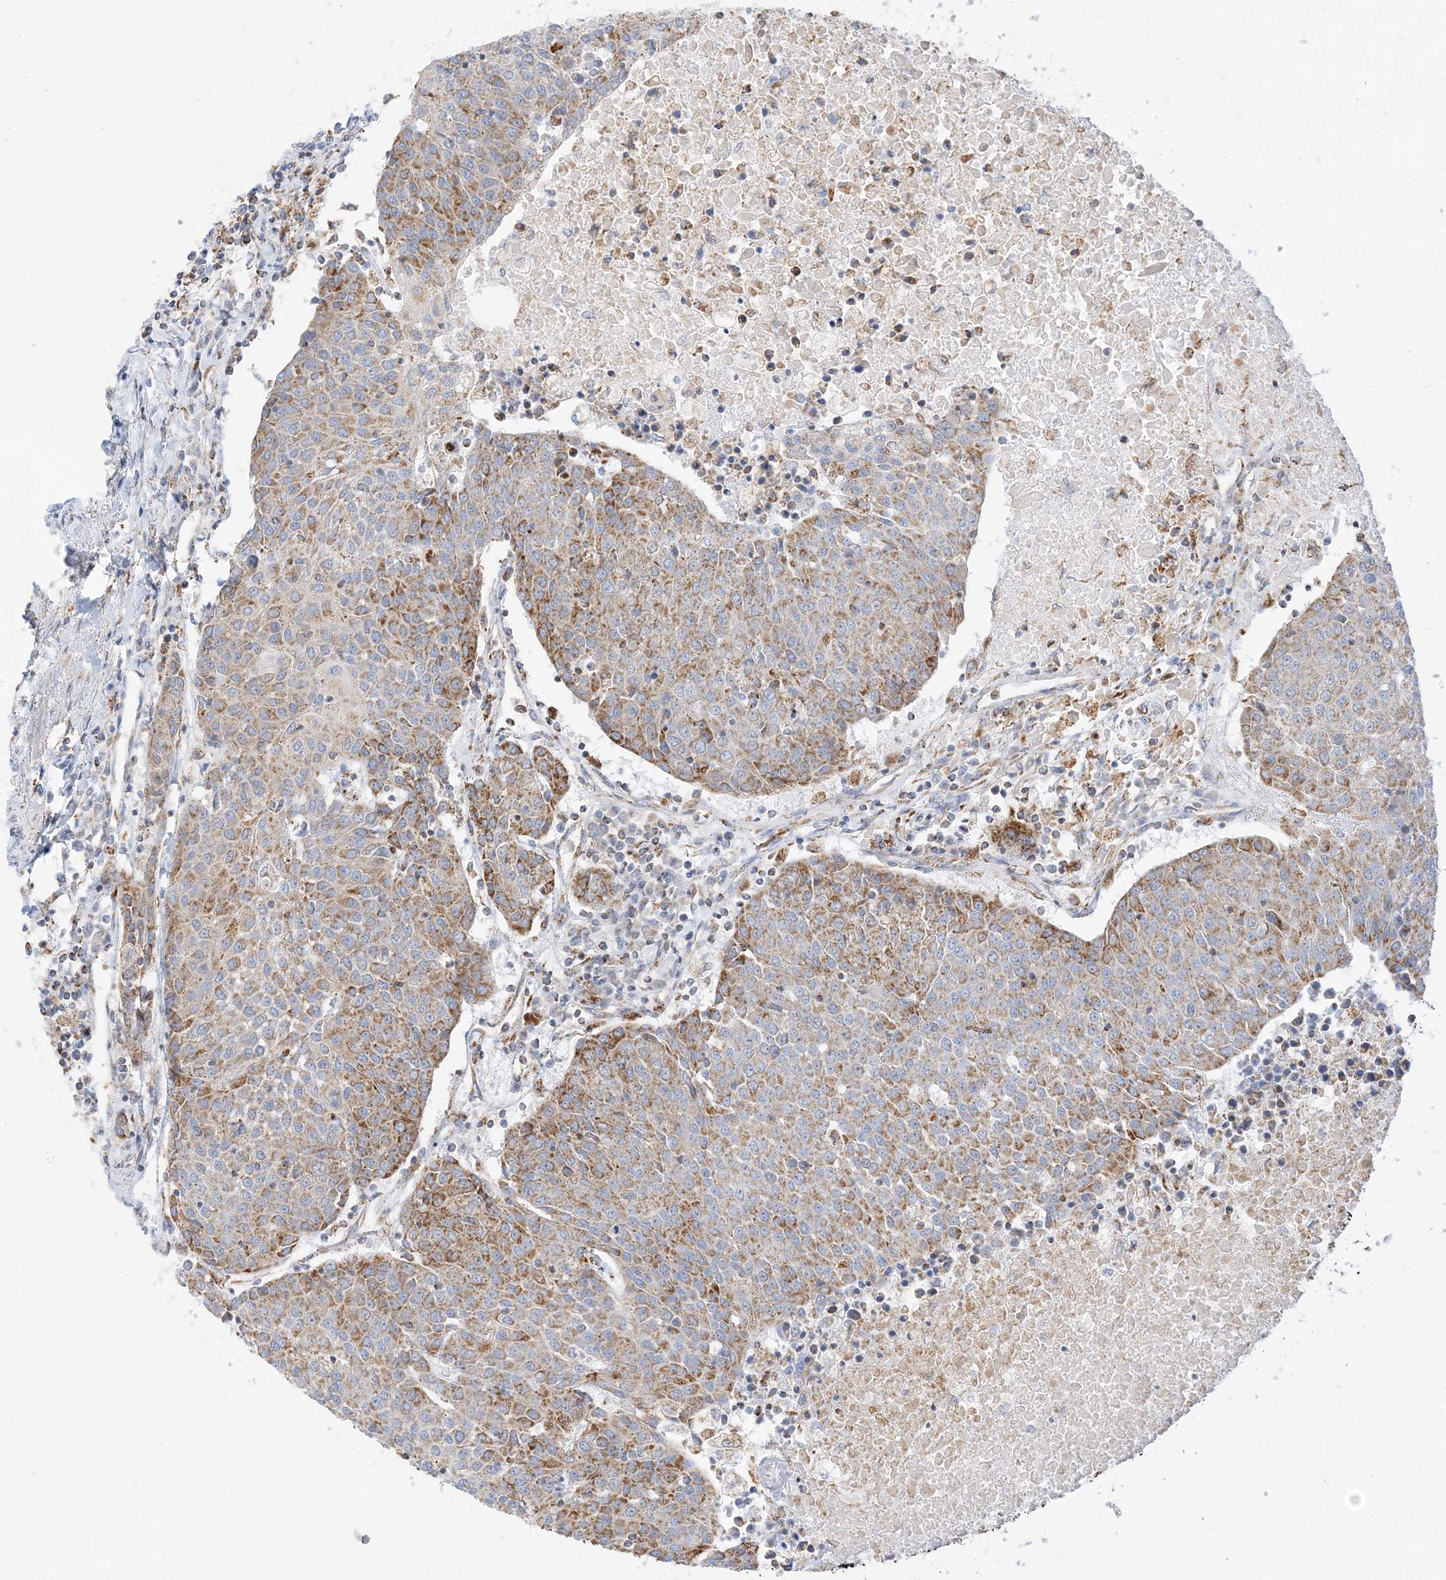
{"staining": {"intensity": "strong", "quantity": ">75%", "location": "cytoplasmic/membranous"}, "tissue": "urothelial cancer", "cell_type": "Tumor cells", "image_type": "cancer", "snomed": [{"axis": "morphology", "description": "Urothelial carcinoma, High grade"}, {"axis": "topography", "description": "Urinary bladder"}], "caption": "This is an image of immunohistochemistry staining of urothelial cancer, which shows strong expression in the cytoplasmic/membranous of tumor cells.", "gene": "CAPN13", "patient": {"sex": "female", "age": 85}}